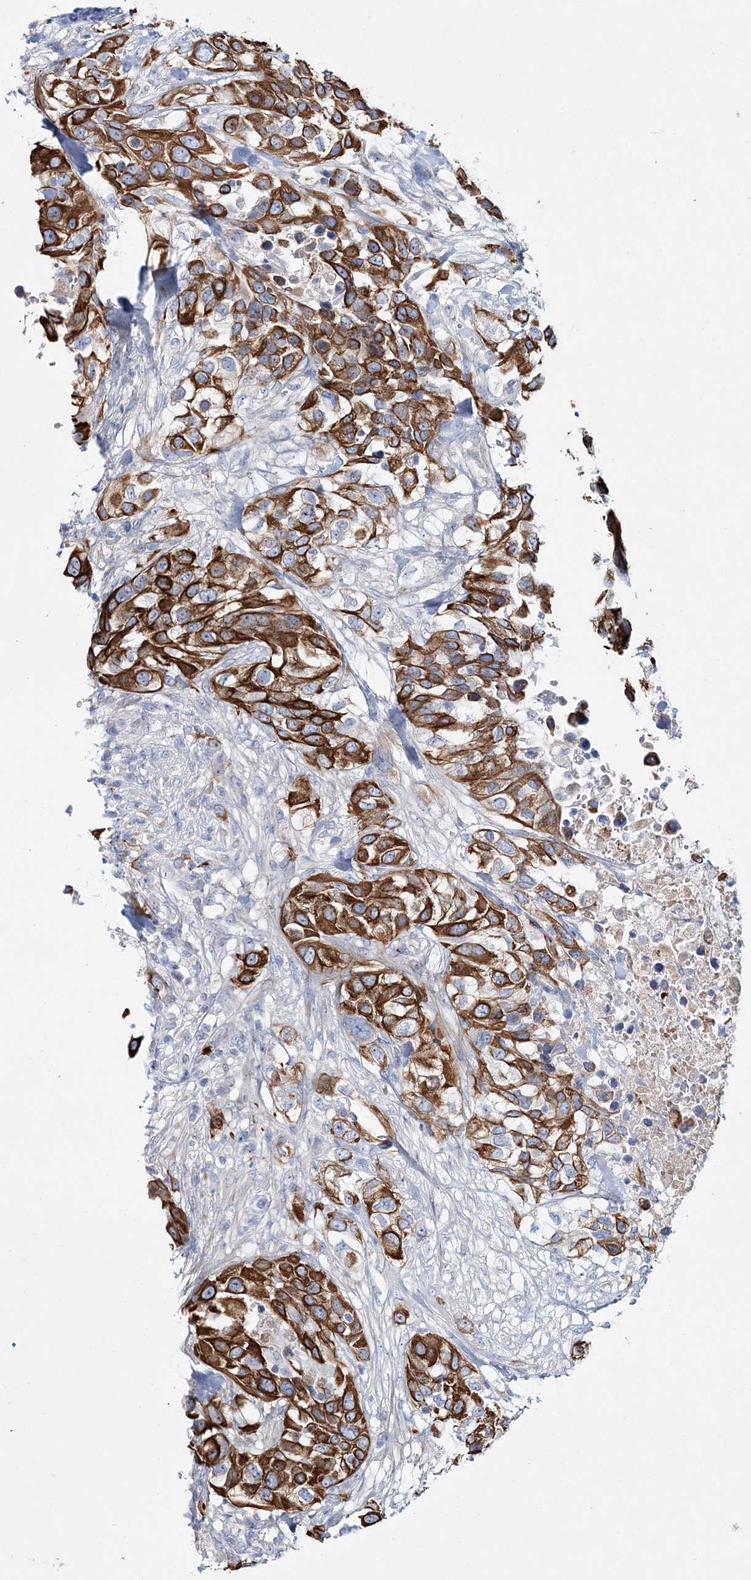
{"staining": {"intensity": "strong", "quantity": ">75%", "location": "cytoplasmic/membranous"}, "tissue": "urothelial cancer", "cell_type": "Tumor cells", "image_type": "cancer", "snomed": [{"axis": "morphology", "description": "Urothelial carcinoma, High grade"}, {"axis": "topography", "description": "Urinary bladder"}], "caption": "The image demonstrates a brown stain indicating the presence of a protein in the cytoplasmic/membranous of tumor cells in urothelial carcinoma (high-grade).", "gene": "ADGRL1", "patient": {"sex": "female", "age": 80}}